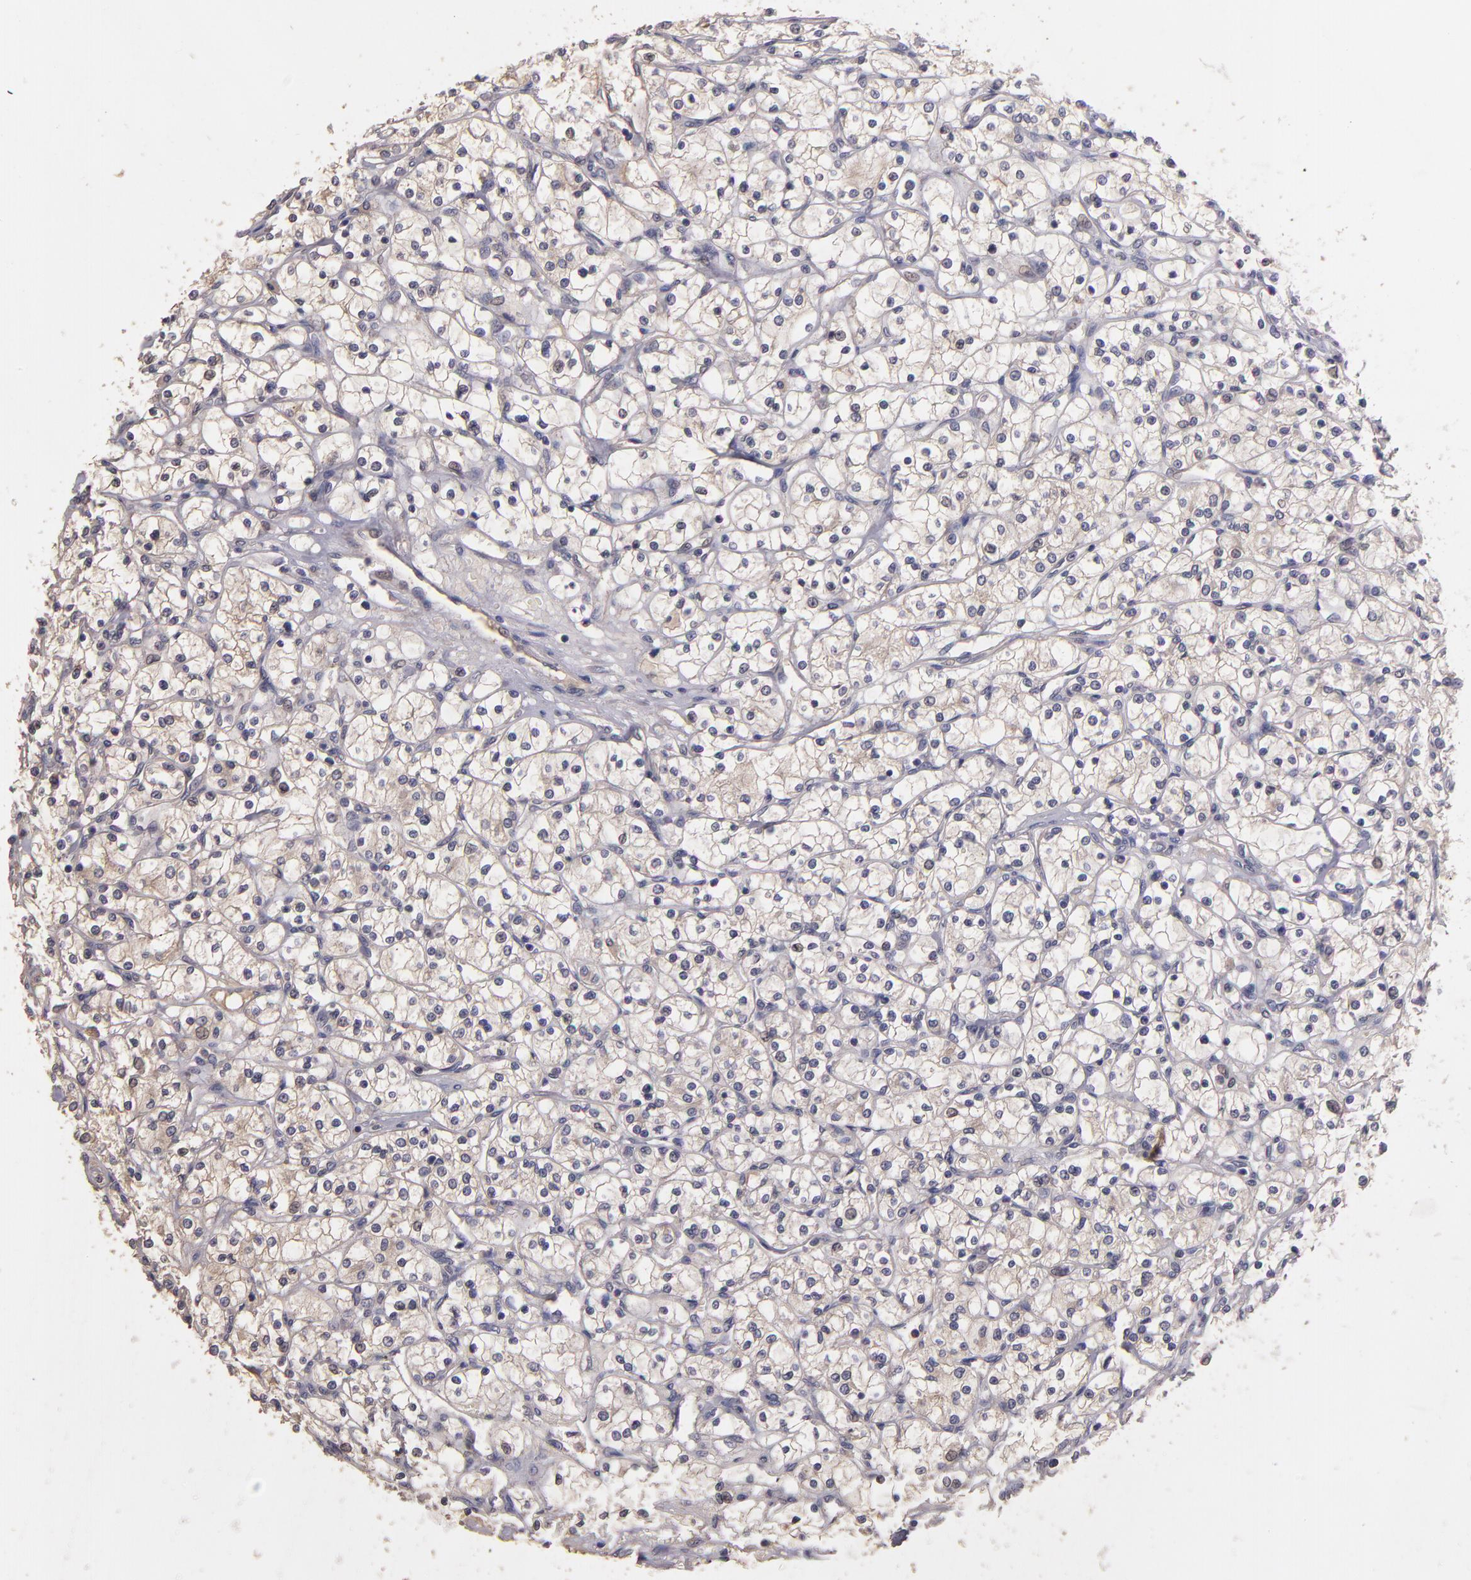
{"staining": {"intensity": "negative", "quantity": "none", "location": "none"}, "tissue": "renal cancer", "cell_type": "Tumor cells", "image_type": "cancer", "snomed": [{"axis": "morphology", "description": "Adenocarcinoma, NOS"}, {"axis": "topography", "description": "Kidney"}], "caption": "Human renal adenocarcinoma stained for a protein using IHC shows no staining in tumor cells.", "gene": "GNAZ", "patient": {"sex": "male", "age": 61}}